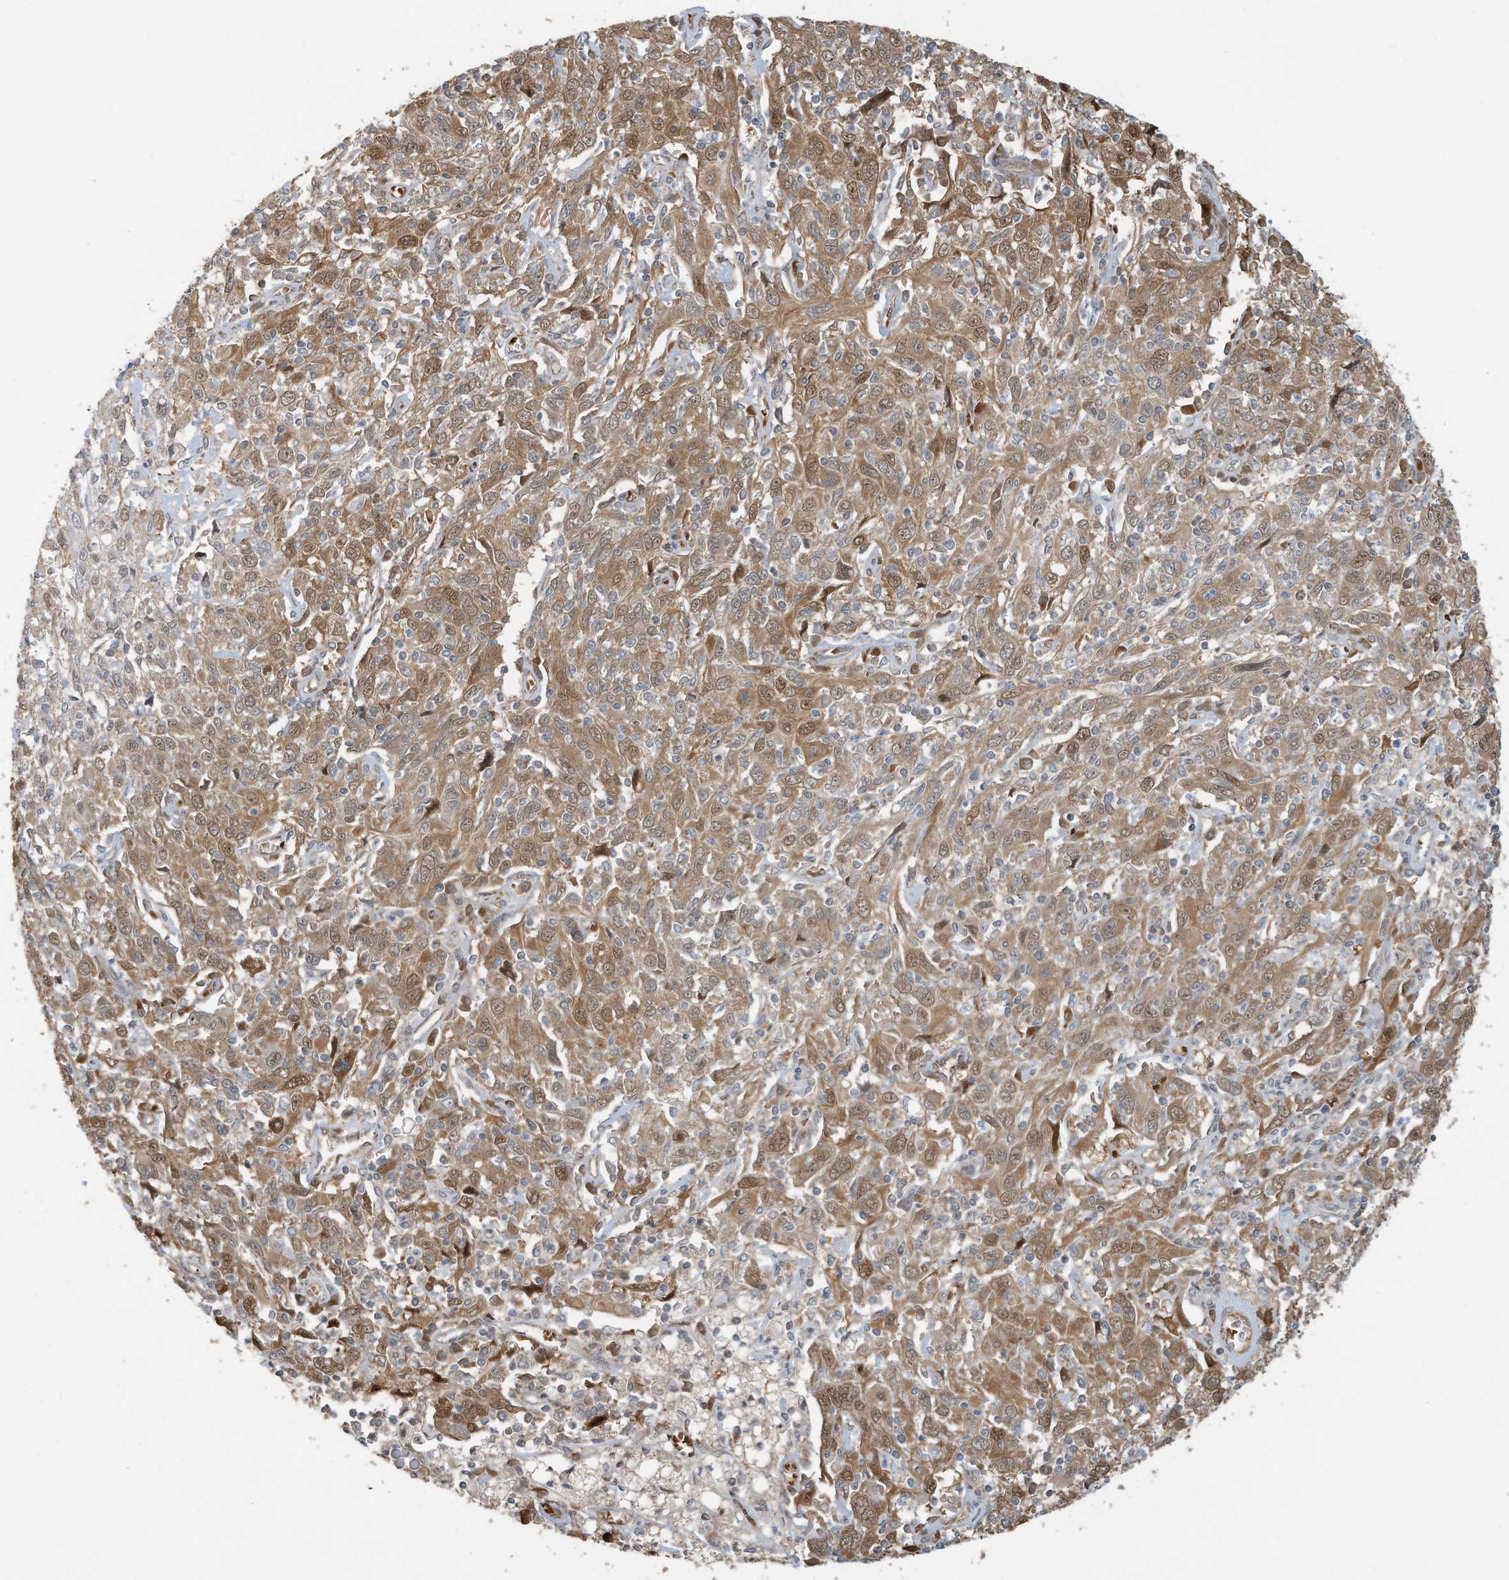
{"staining": {"intensity": "moderate", "quantity": ">75%", "location": "cytoplasmic/membranous,nuclear"}, "tissue": "cervical cancer", "cell_type": "Tumor cells", "image_type": "cancer", "snomed": [{"axis": "morphology", "description": "Squamous cell carcinoma, NOS"}, {"axis": "topography", "description": "Cervix"}], "caption": "Tumor cells reveal medium levels of moderate cytoplasmic/membranous and nuclear staining in about >75% of cells in human cervical cancer (squamous cell carcinoma).", "gene": "ERI2", "patient": {"sex": "female", "age": 46}}